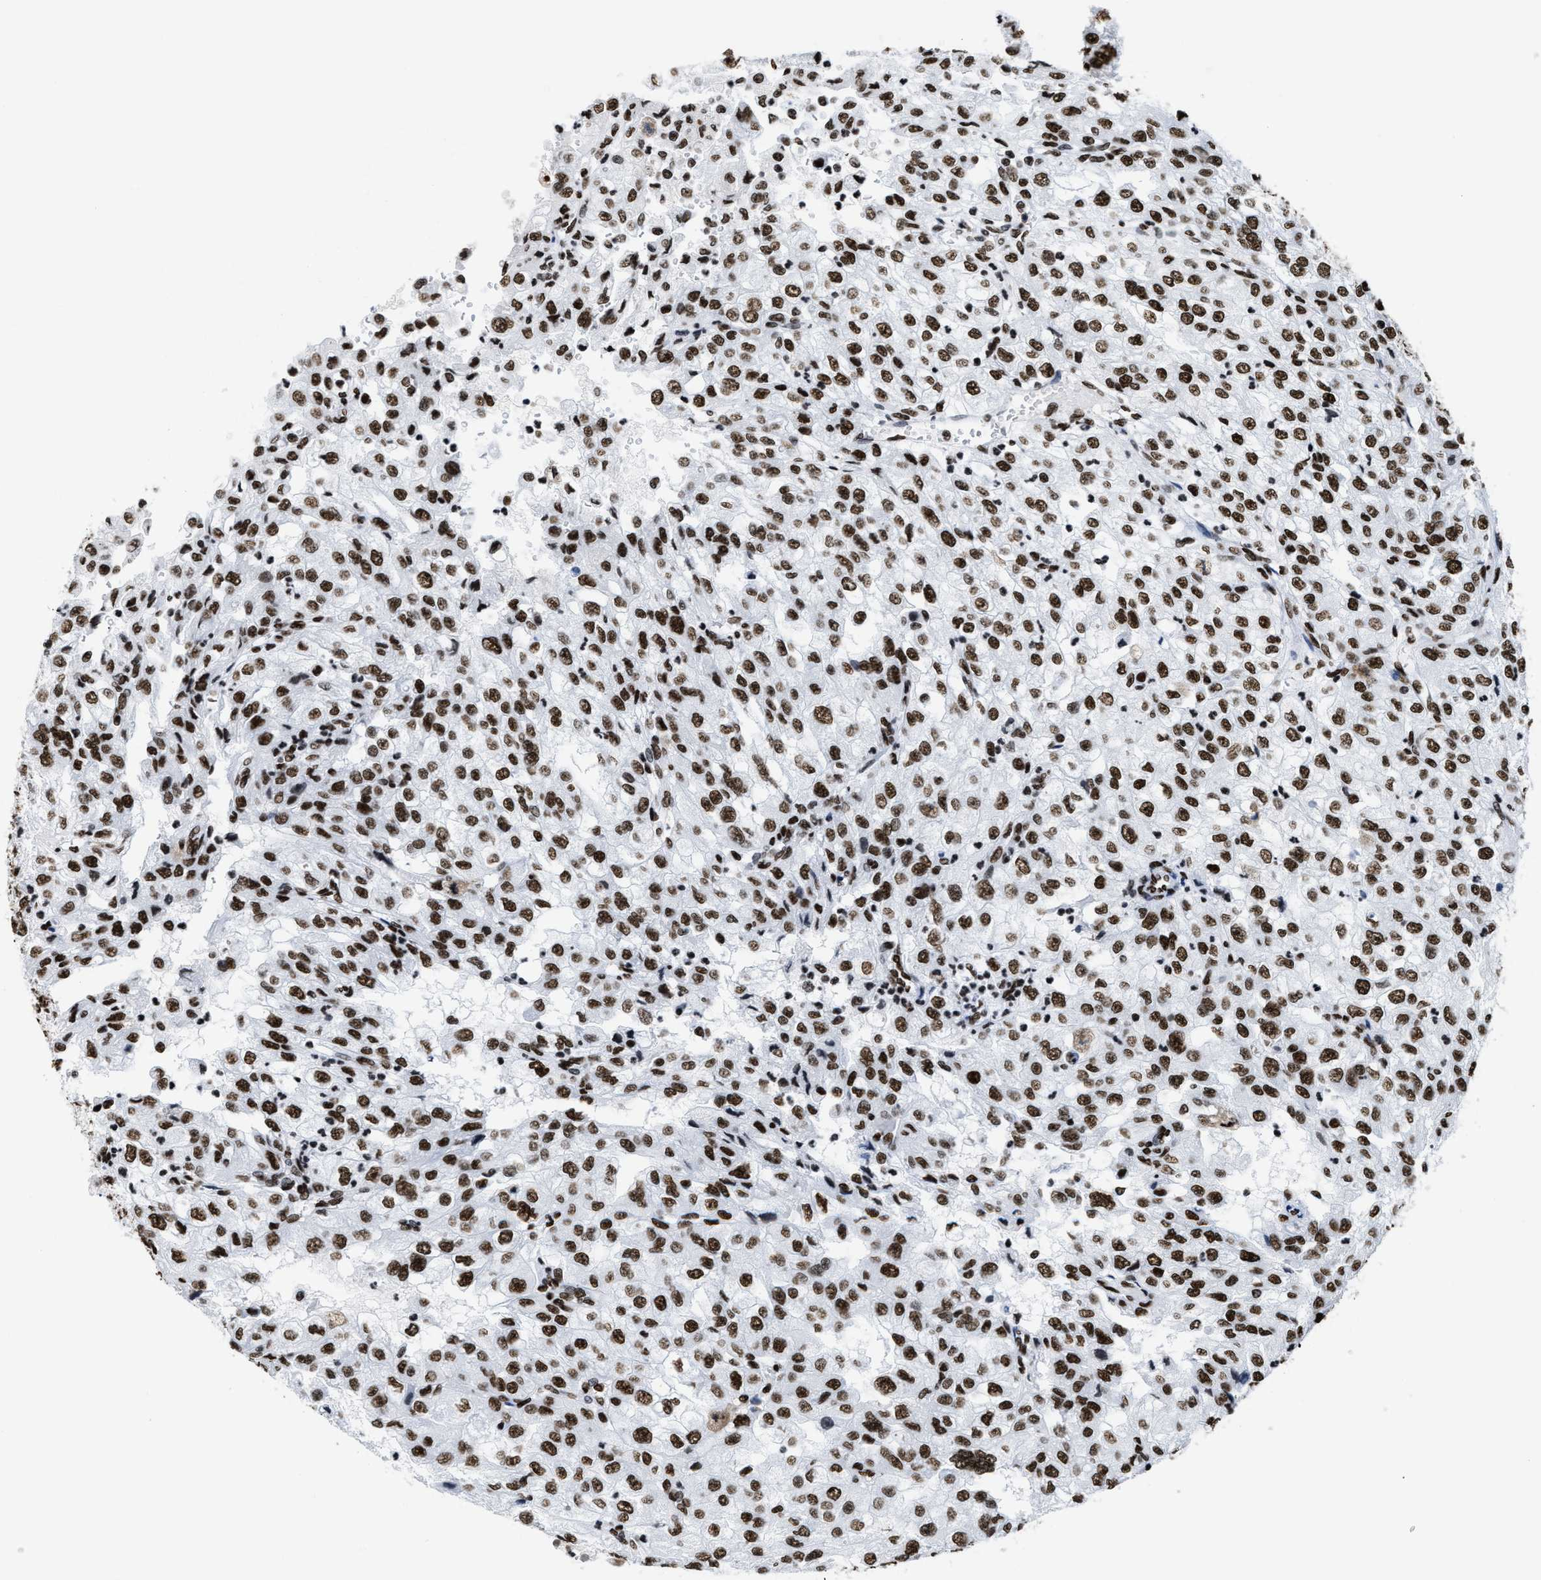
{"staining": {"intensity": "strong", "quantity": ">75%", "location": "nuclear"}, "tissue": "renal cancer", "cell_type": "Tumor cells", "image_type": "cancer", "snomed": [{"axis": "morphology", "description": "Adenocarcinoma, NOS"}, {"axis": "topography", "description": "Kidney"}], "caption": "Tumor cells show high levels of strong nuclear positivity in approximately >75% of cells in human renal cancer (adenocarcinoma). Using DAB (brown) and hematoxylin (blue) stains, captured at high magnification using brightfield microscopy.", "gene": "SMARCC2", "patient": {"sex": "female", "age": 54}}